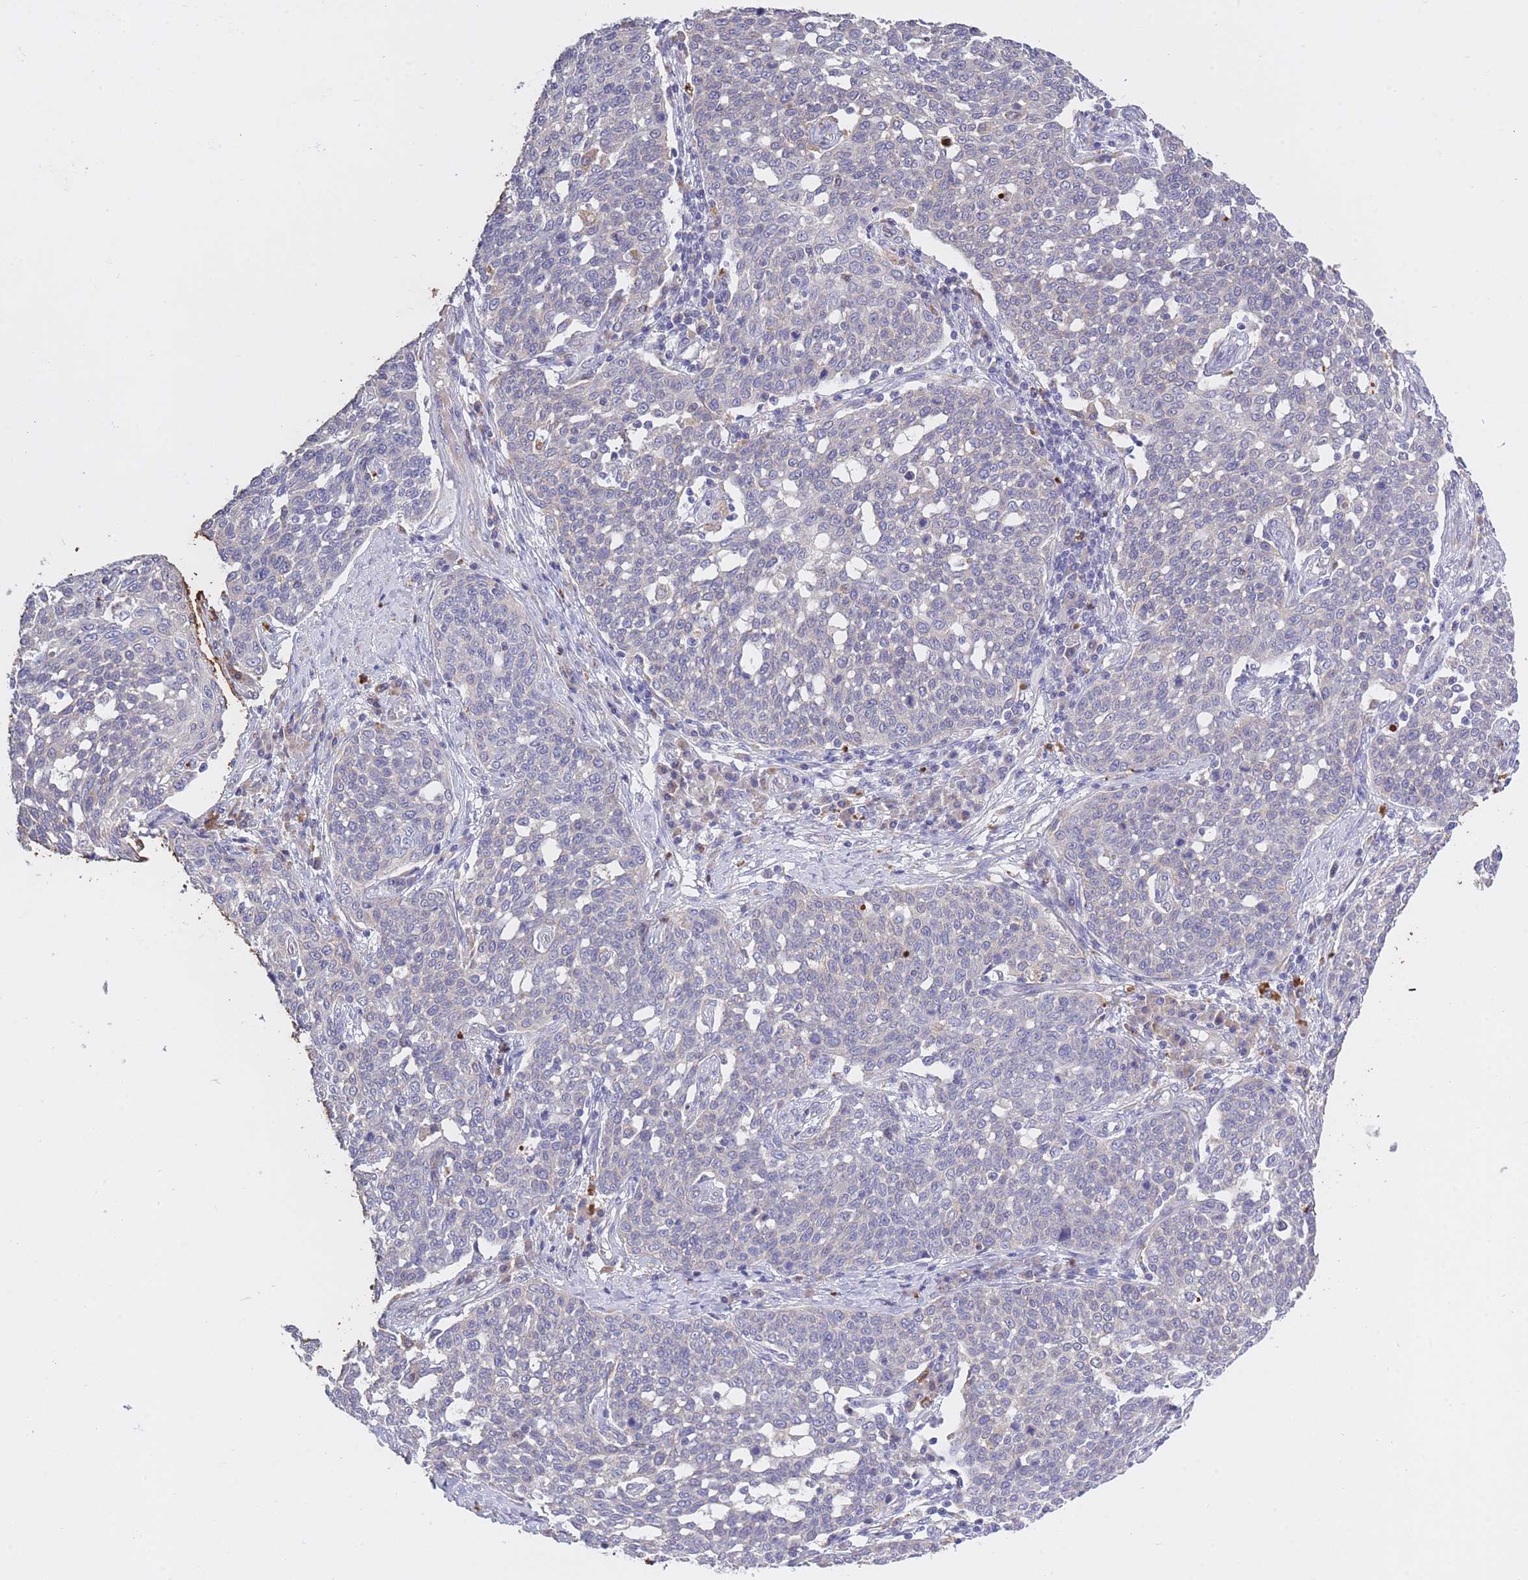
{"staining": {"intensity": "negative", "quantity": "none", "location": "none"}, "tissue": "cervical cancer", "cell_type": "Tumor cells", "image_type": "cancer", "snomed": [{"axis": "morphology", "description": "Squamous cell carcinoma, NOS"}, {"axis": "topography", "description": "Cervix"}], "caption": "DAB immunohistochemical staining of human squamous cell carcinoma (cervical) reveals no significant positivity in tumor cells. (Immunohistochemistry, brightfield microscopy, high magnification).", "gene": "CENPM", "patient": {"sex": "female", "age": 34}}